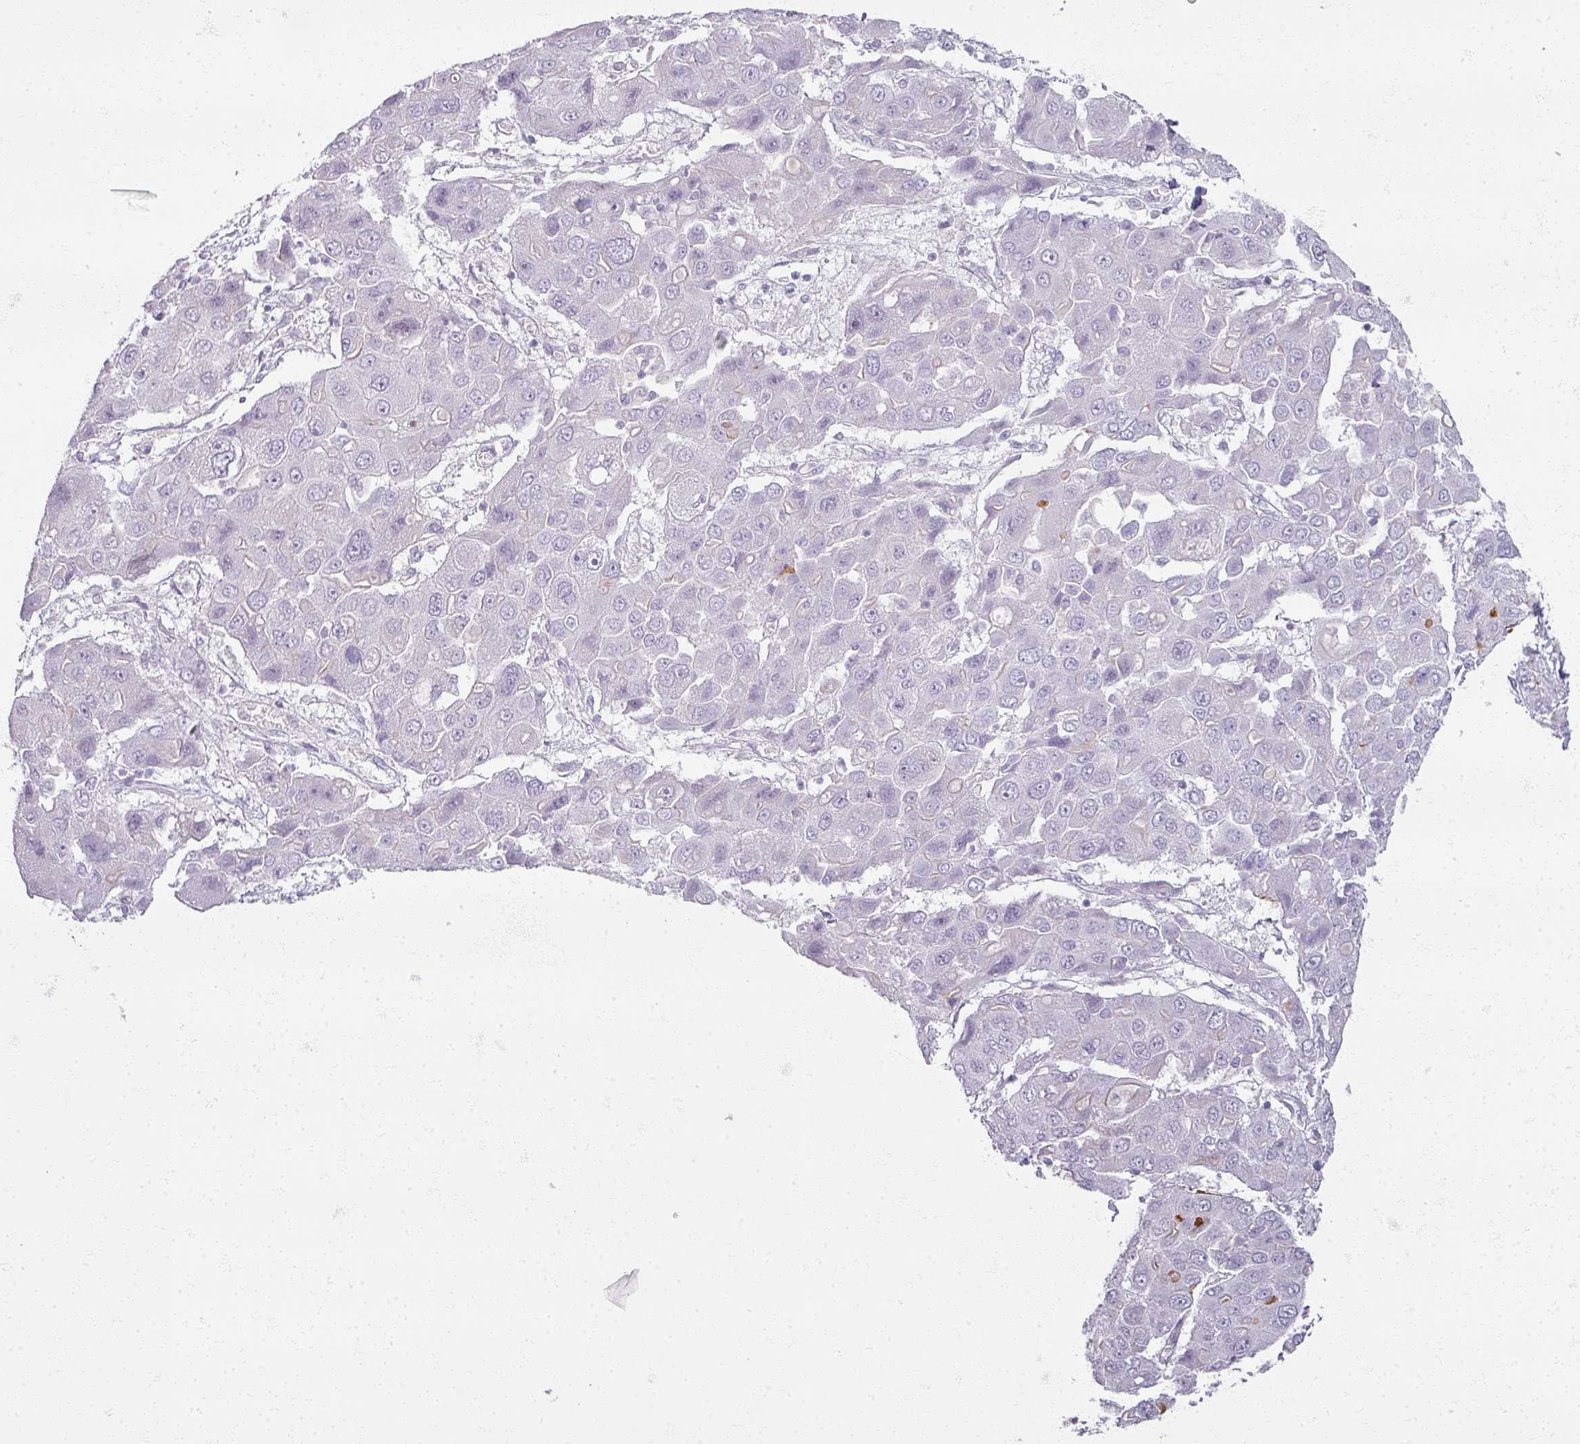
{"staining": {"intensity": "negative", "quantity": "none", "location": "none"}, "tissue": "liver cancer", "cell_type": "Tumor cells", "image_type": "cancer", "snomed": [{"axis": "morphology", "description": "Cholangiocarcinoma"}, {"axis": "topography", "description": "Liver"}], "caption": "Tumor cells are negative for brown protein staining in cholangiocarcinoma (liver).", "gene": "RFPL2", "patient": {"sex": "male", "age": 67}}